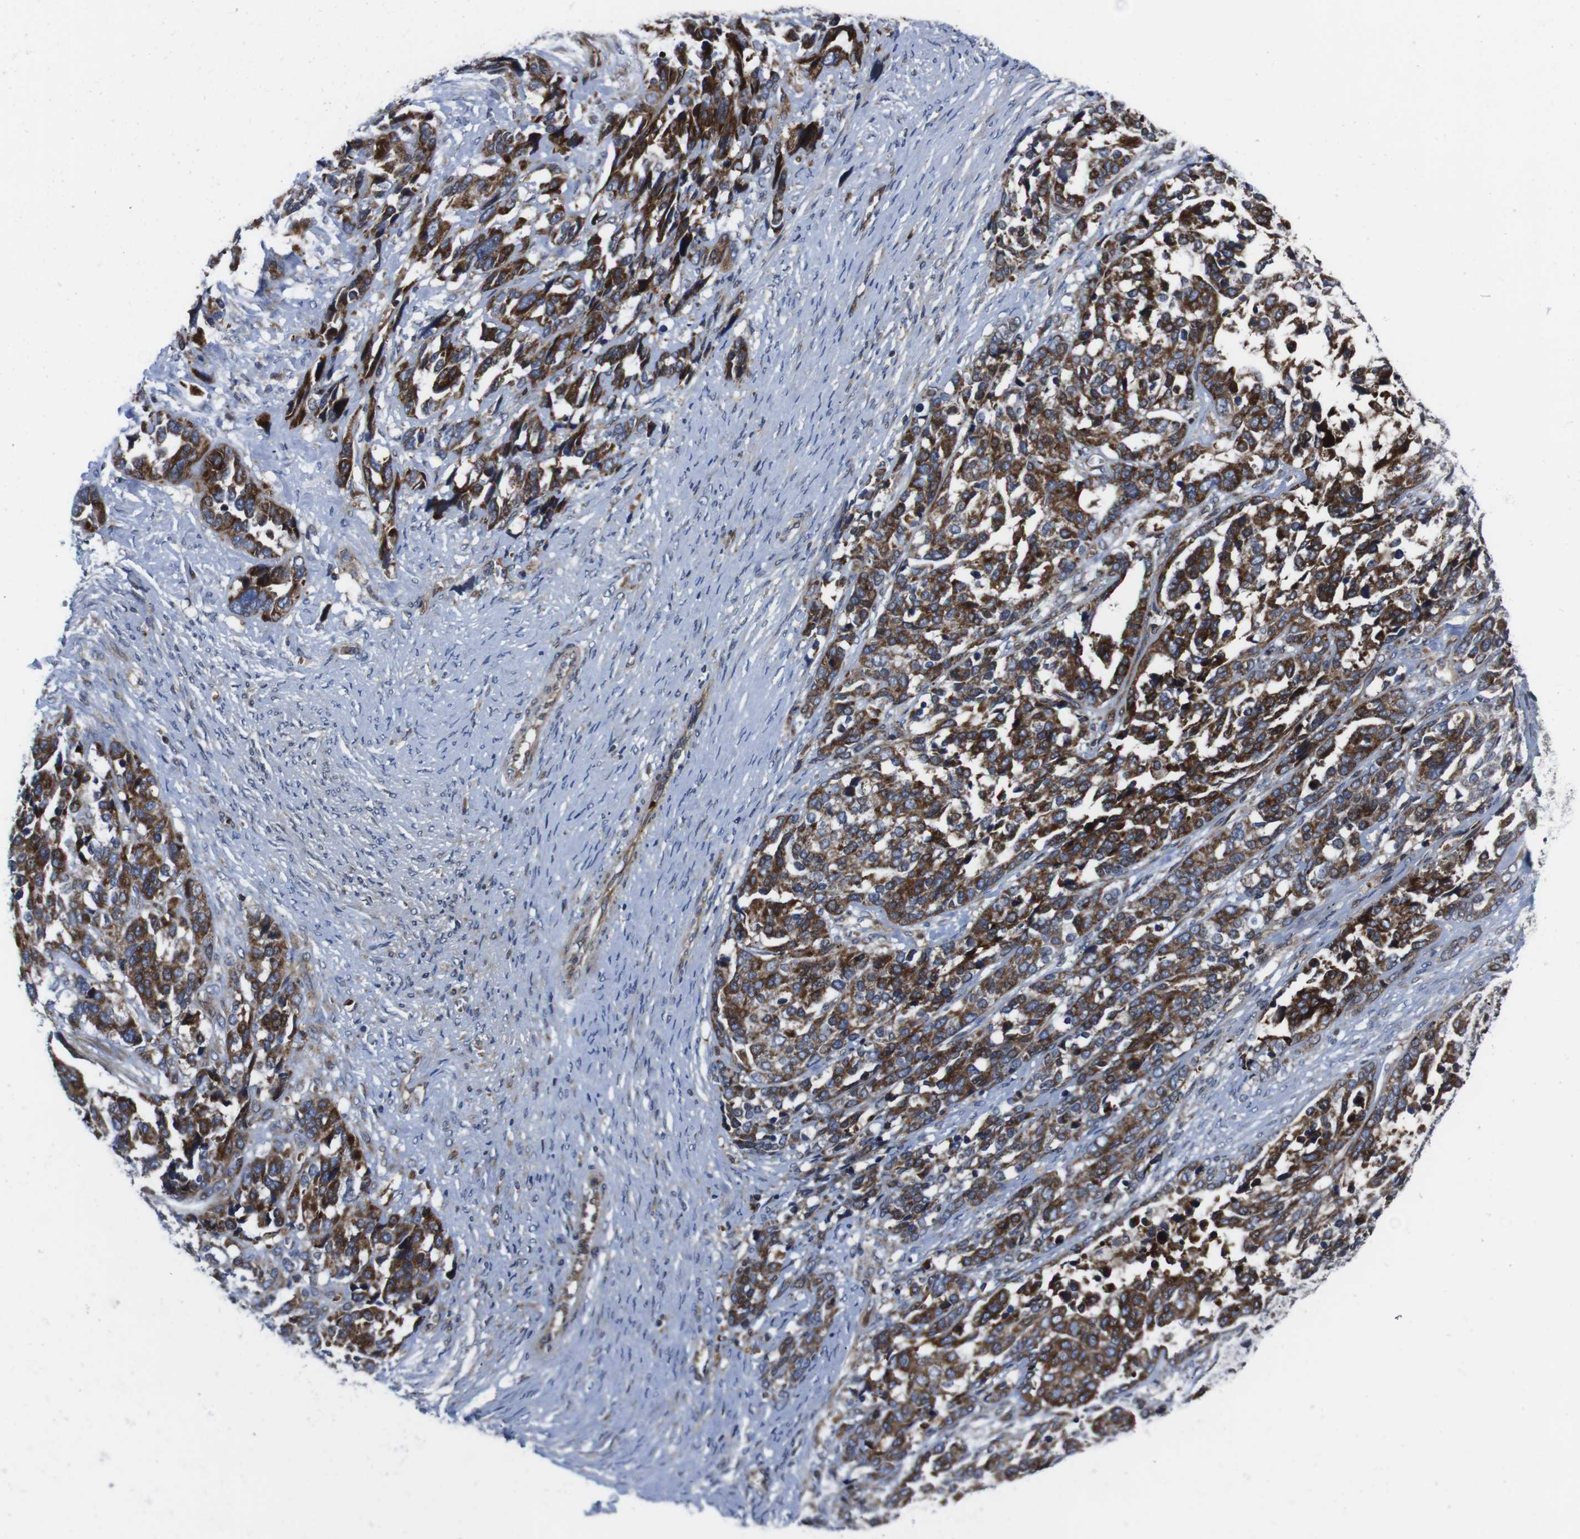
{"staining": {"intensity": "moderate", "quantity": ">75%", "location": "cytoplasmic/membranous"}, "tissue": "ovarian cancer", "cell_type": "Tumor cells", "image_type": "cancer", "snomed": [{"axis": "morphology", "description": "Cystadenocarcinoma, serous, NOS"}, {"axis": "topography", "description": "Ovary"}], "caption": "Protein staining by IHC shows moderate cytoplasmic/membranous positivity in about >75% of tumor cells in ovarian serous cystadenocarcinoma.", "gene": "SMYD3", "patient": {"sex": "female", "age": 44}}